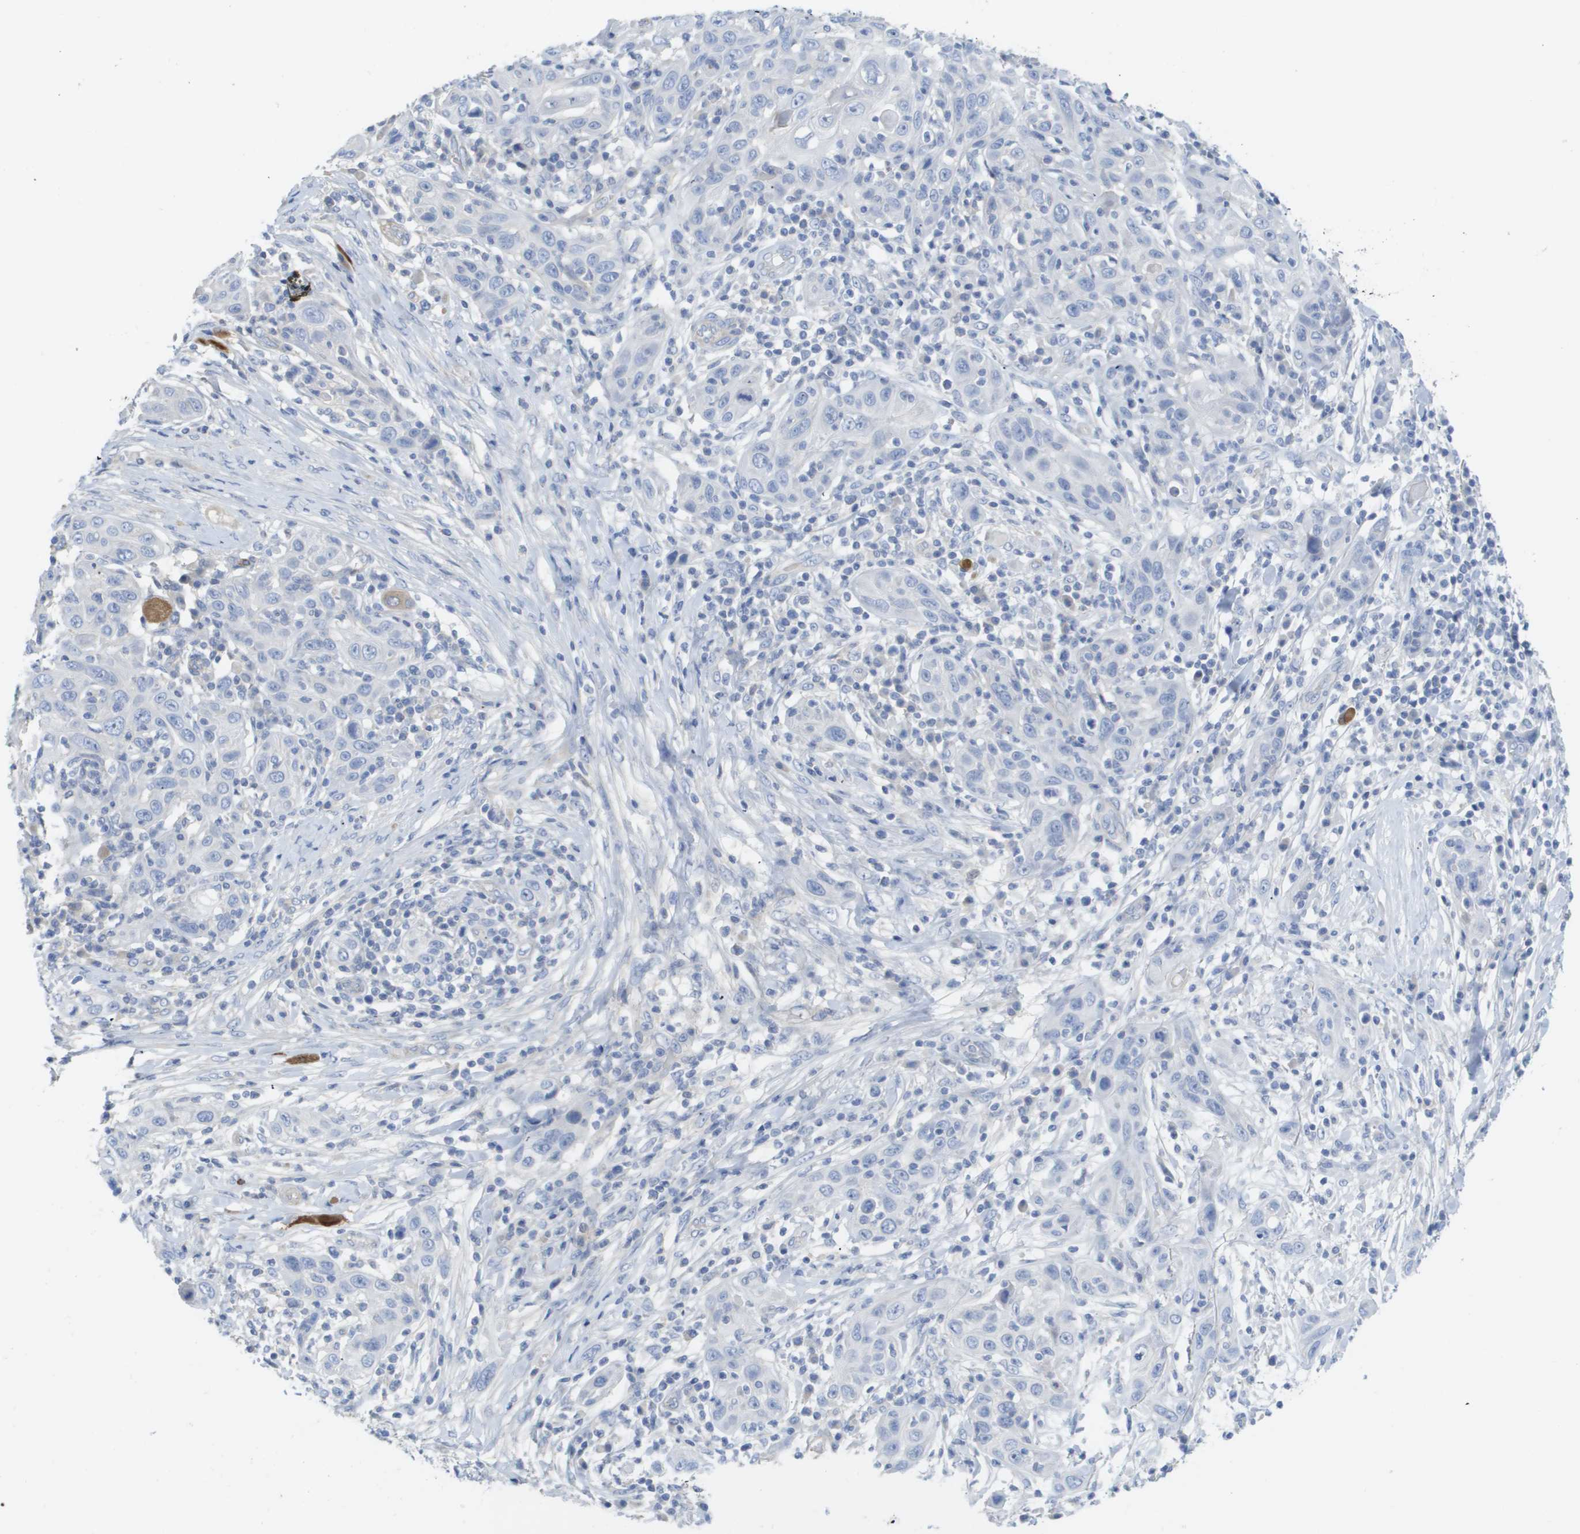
{"staining": {"intensity": "negative", "quantity": "none", "location": "none"}, "tissue": "skin cancer", "cell_type": "Tumor cells", "image_type": "cancer", "snomed": [{"axis": "morphology", "description": "Squamous cell carcinoma, NOS"}, {"axis": "topography", "description": "Skin"}], "caption": "High power microscopy micrograph of an immunohistochemistry (IHC) image of skin cancer (squamous cell carcinoma), revealing no significant positivity in tumor cells.", "gene": "MYL3", "patient": {"sex": "female", "age": 88}}